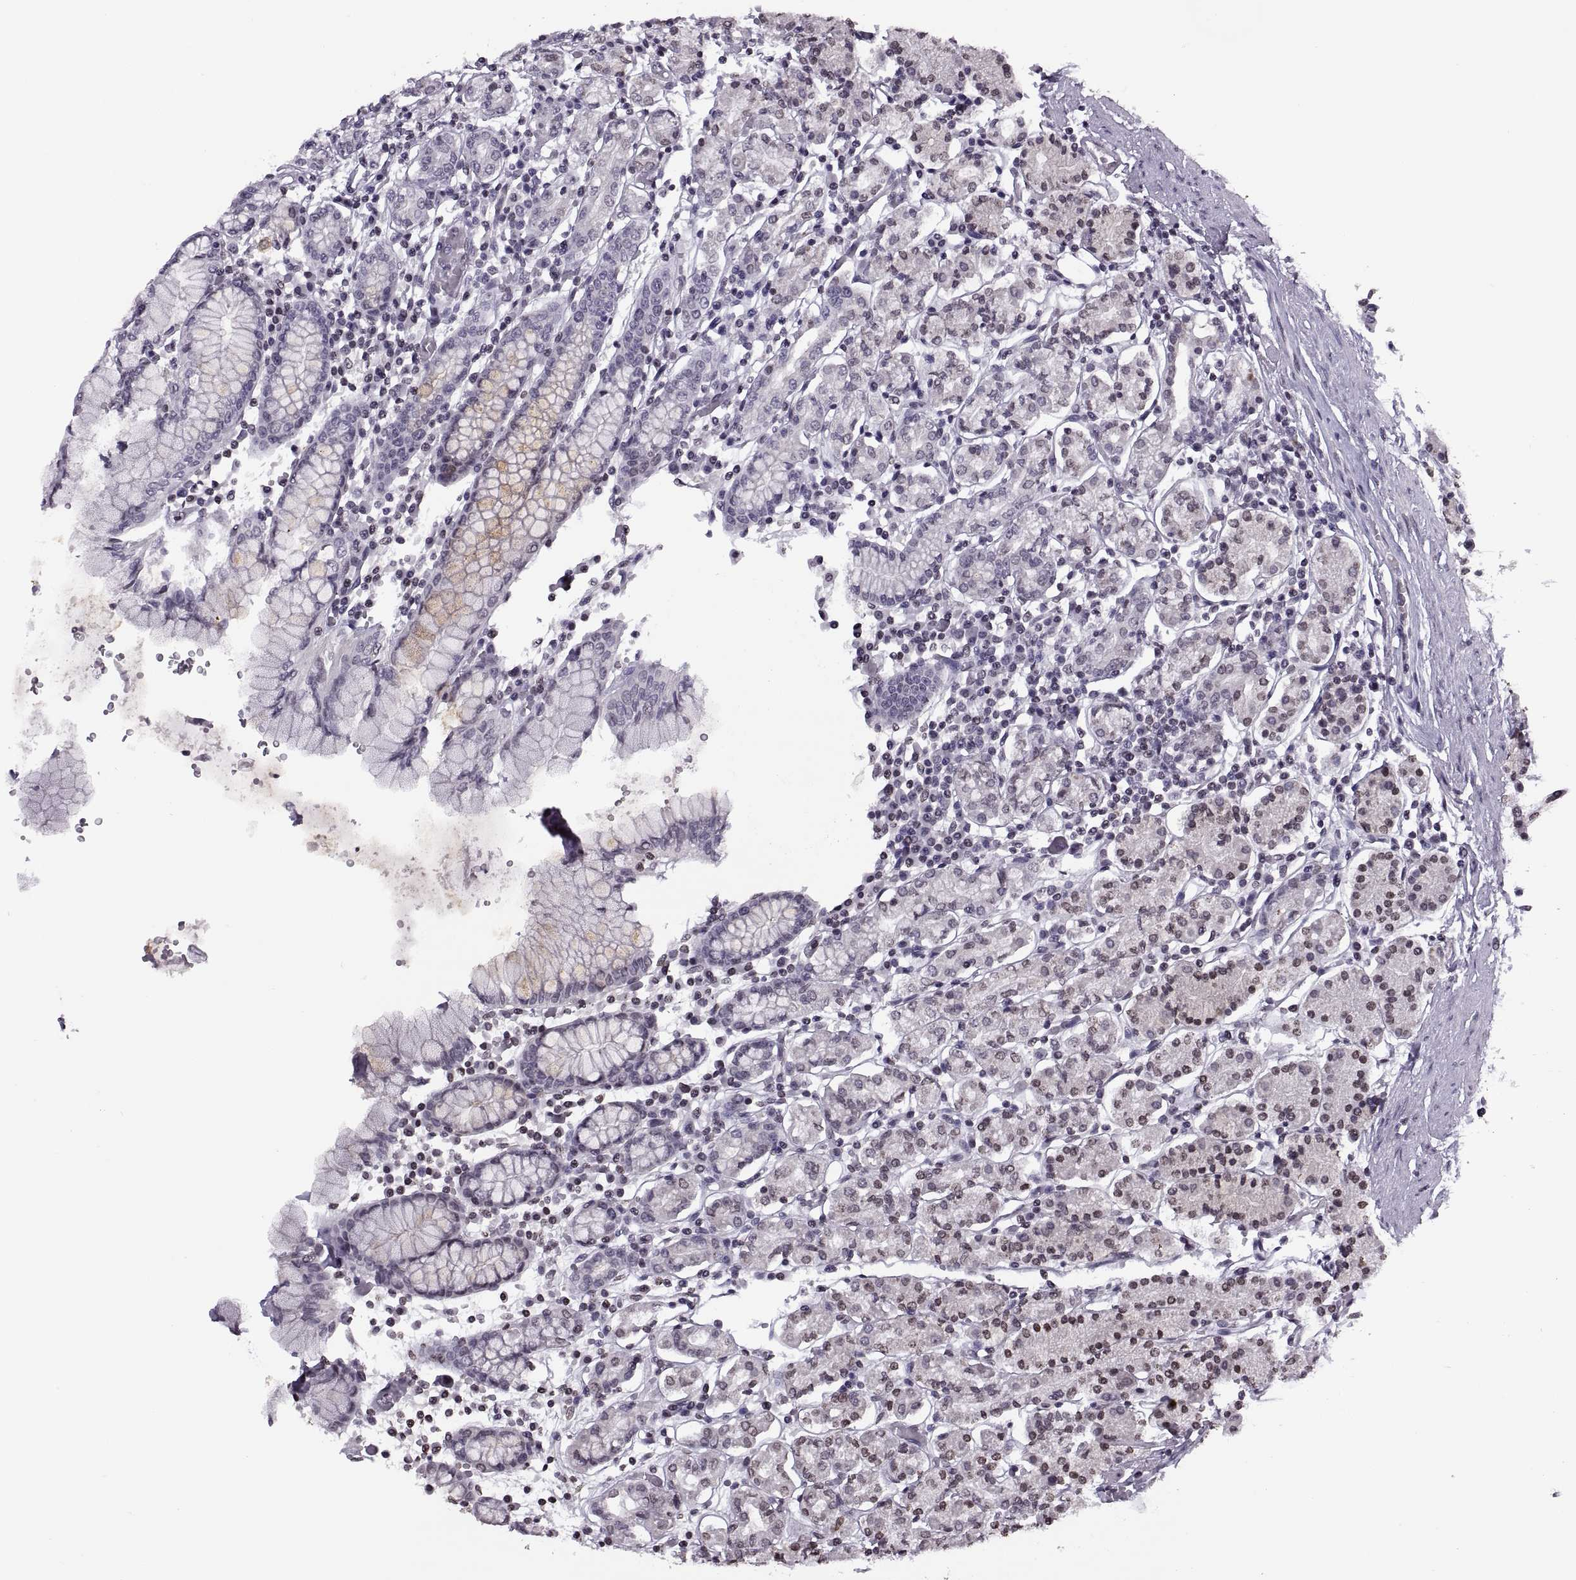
{"staining": {"intensity": "negative", "quantity": "none", "location": "none"}, "tissue": "stomach", "cell_type": "Glandular cells", "image_type": "normal", "snomed": [{"axis": "morphology", "description": "Normal tissue, NOS"}, {"axis": "topography", "description": "Stomach, upper"}, {"axis": "topography", "description": "Stomach"}], "caption": "Stomach stained for a protein using immunohistochemistry exhibits no staining glandular cells.", "gene": "H1", "patient": {"sex": "male", "age": 62}}